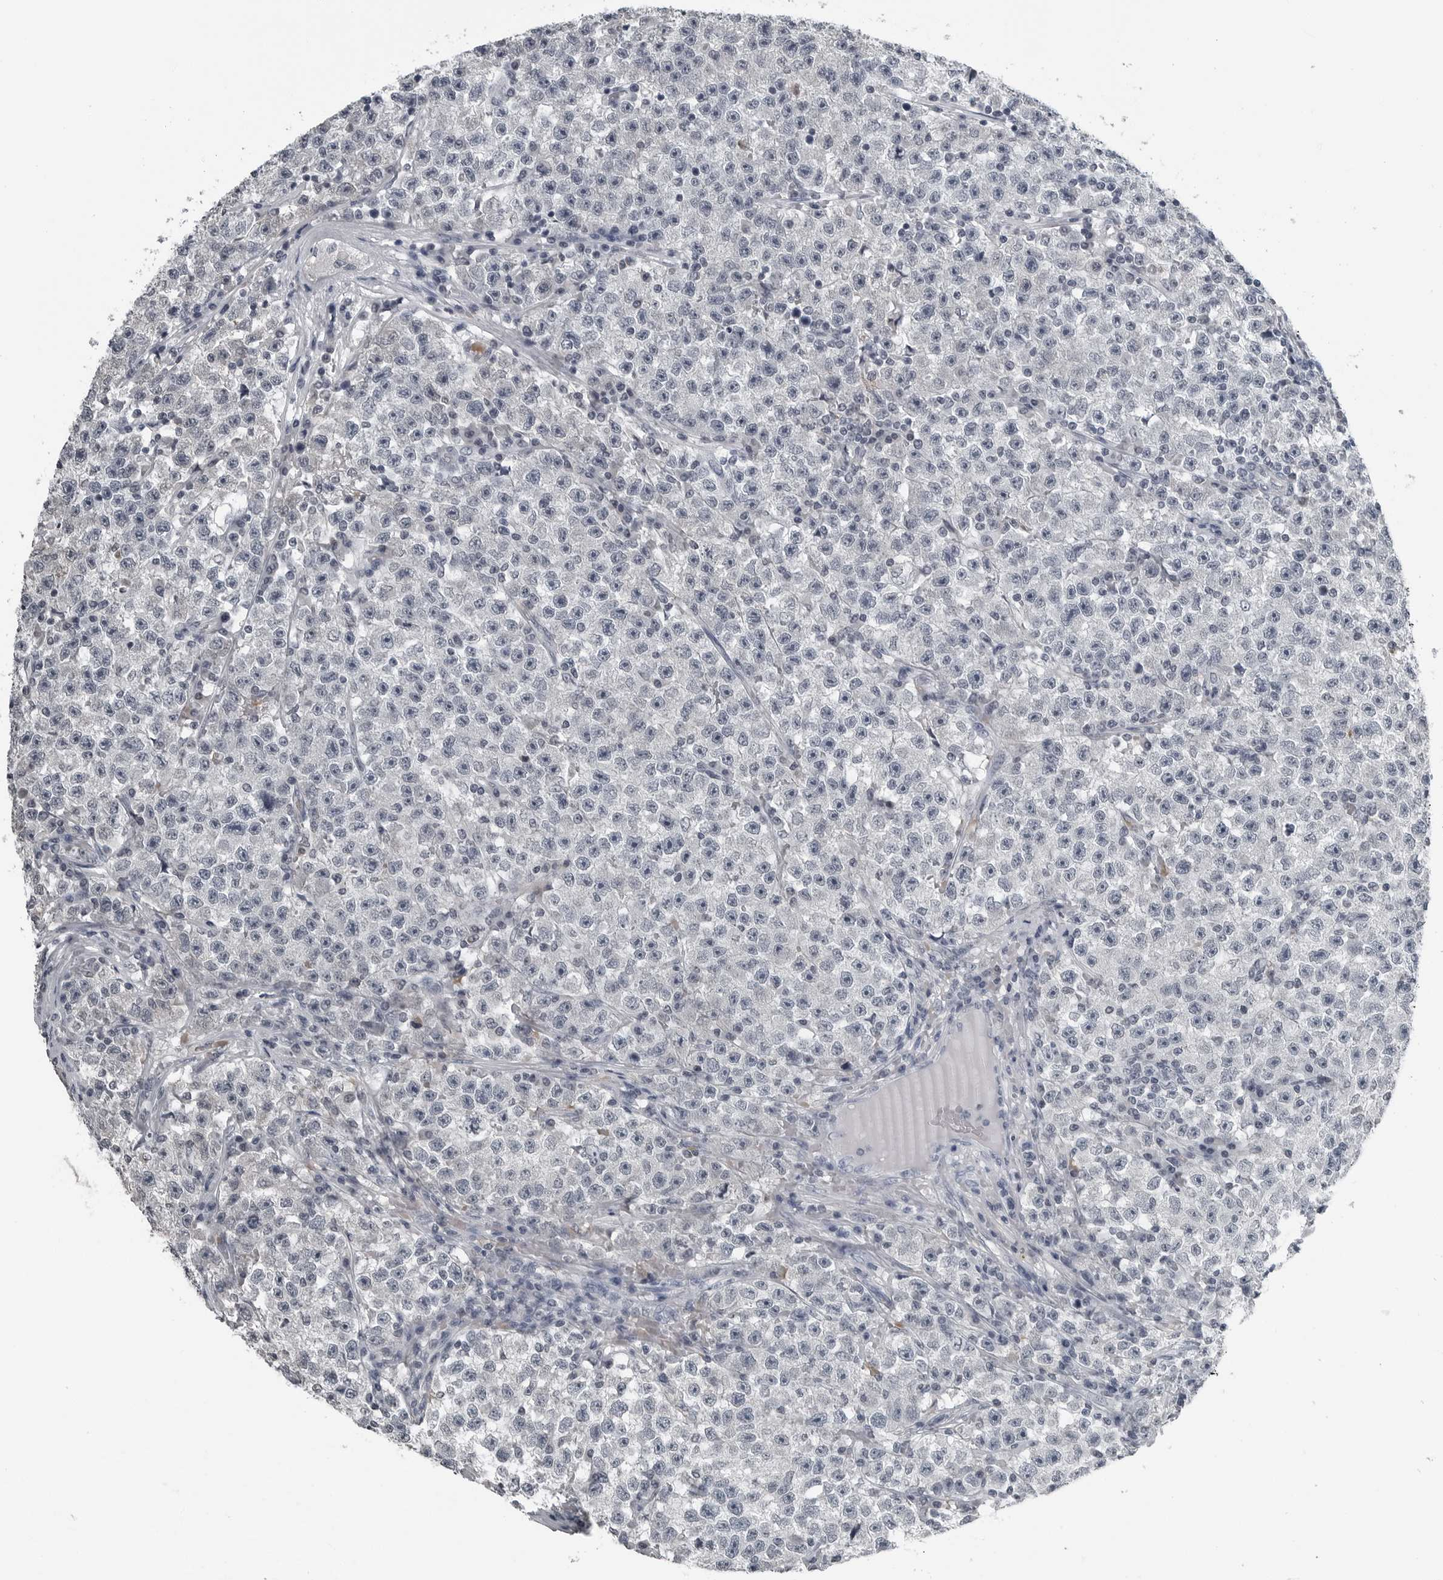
{"staining": {"intensity": "negative", "quantity": "none", "location": "none"}, "tissue": "testis cancer", "cell_type": "Tumor cells", "image_type": "cancer", "snomed": [{"axis": "morphology", "description": "Seminoma, NOS"}, {"axis": "topography", "description": "Testis"}], "caption": "A high-resolution image shows immunohistochemistry (IHC) staining of seminoma (testis), which displays no significant staining in tumor cells. Brightfield microscopy of immunohistochemistry stained with DAB (3,3'-diaminobenzidine) (brown) and hematoxylin (blue), captured at high magnification.", "gene": "SPINK1", "patient": {"sex": "male", "age": 22}}